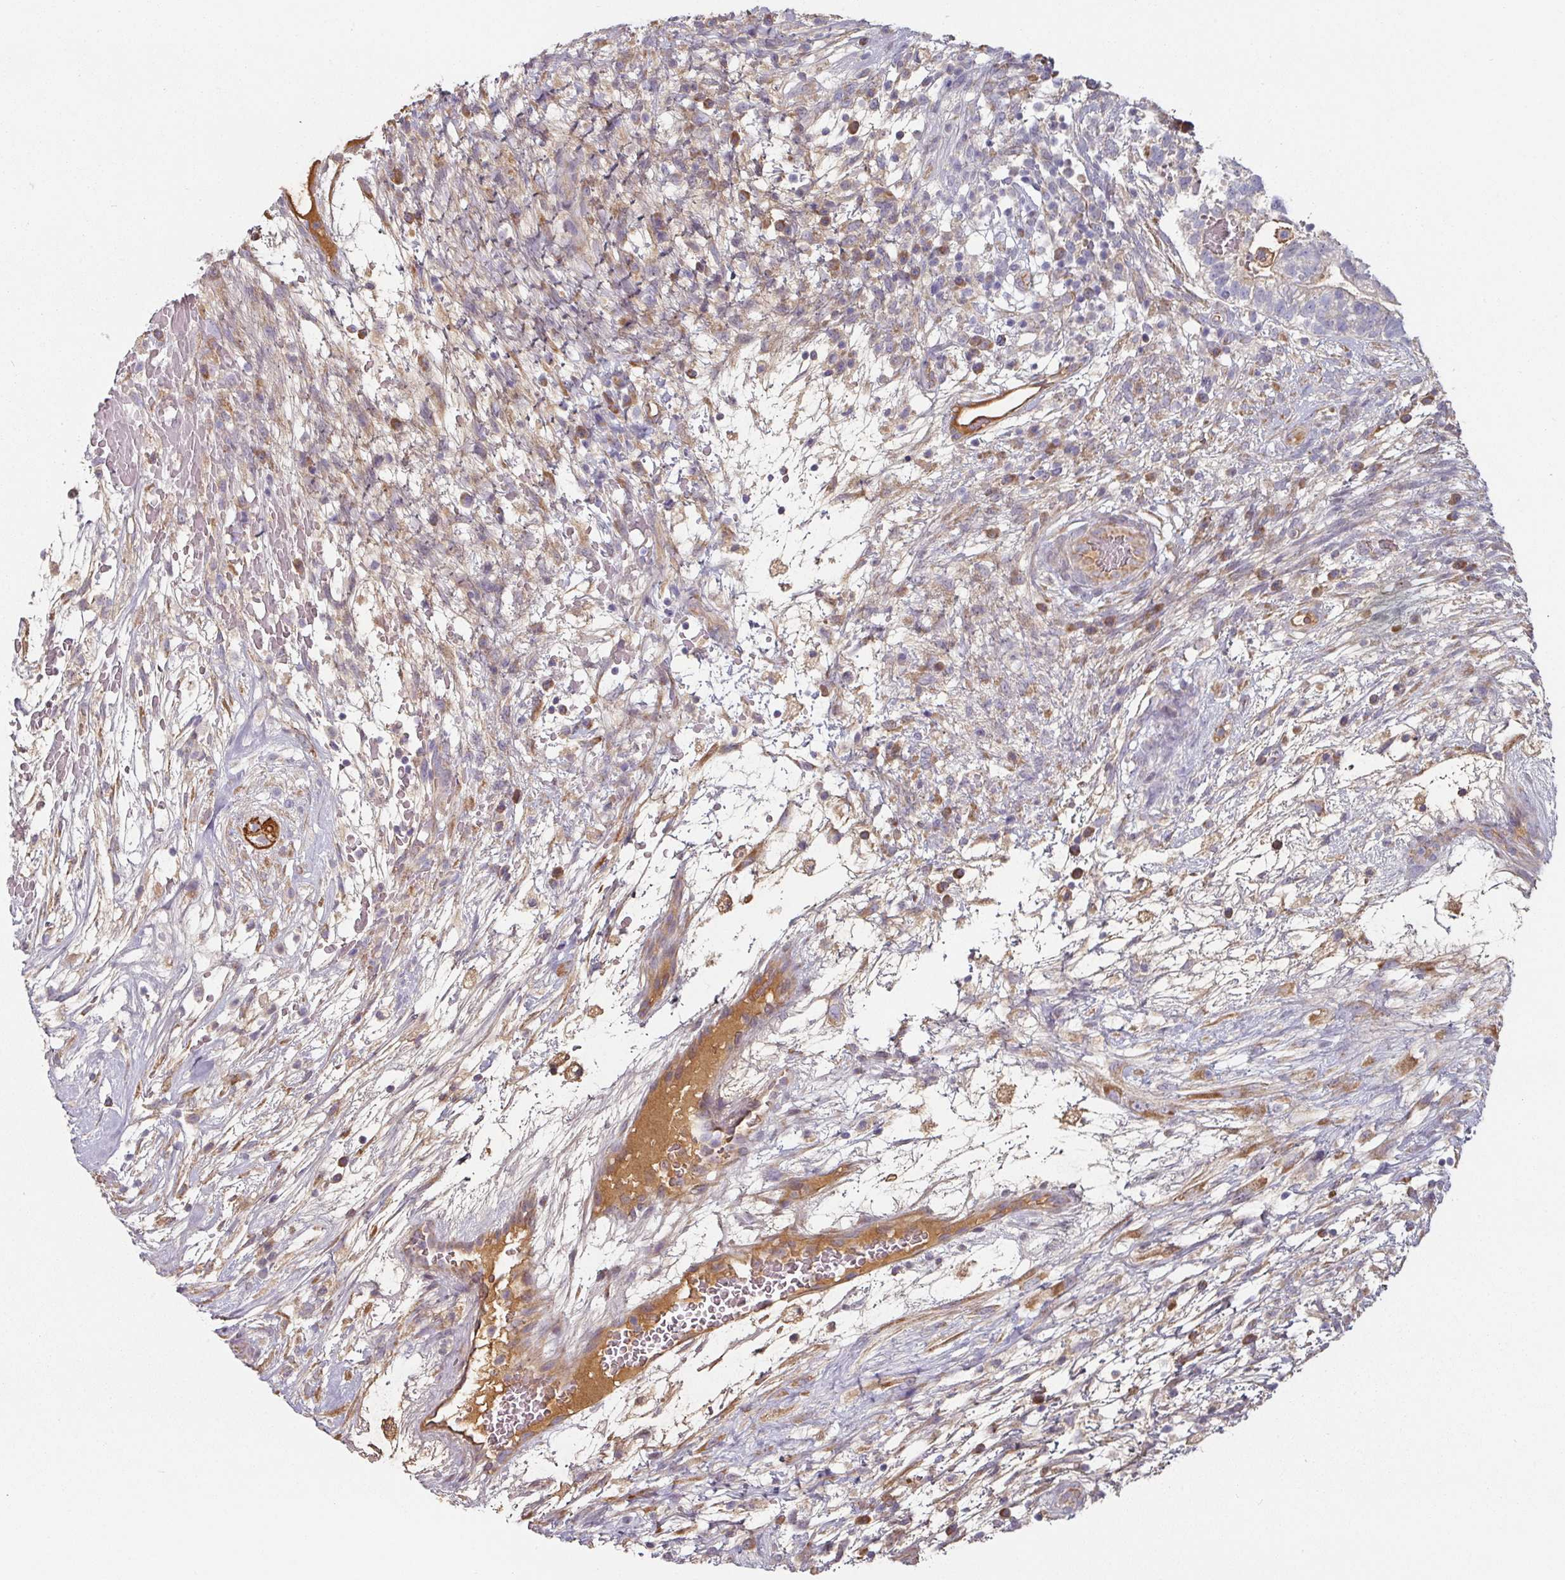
{"staining": {"intensity": "negative", "quantity": "none", "location": "none"}, "tissue": "testis cancer", "cell_type": "Tumor cells", "image_type": "cancer", "snomed": [{"axis": "morphology", "description": "Carcinoma, Embryonal, NOS"}, {"axis": "topography", "description": "Testis"}], "caption": "There is no significant expression in tumor cells of testis cancer.", "gene": "CEP78", "patient": {"sex": "male", "age": 32}}